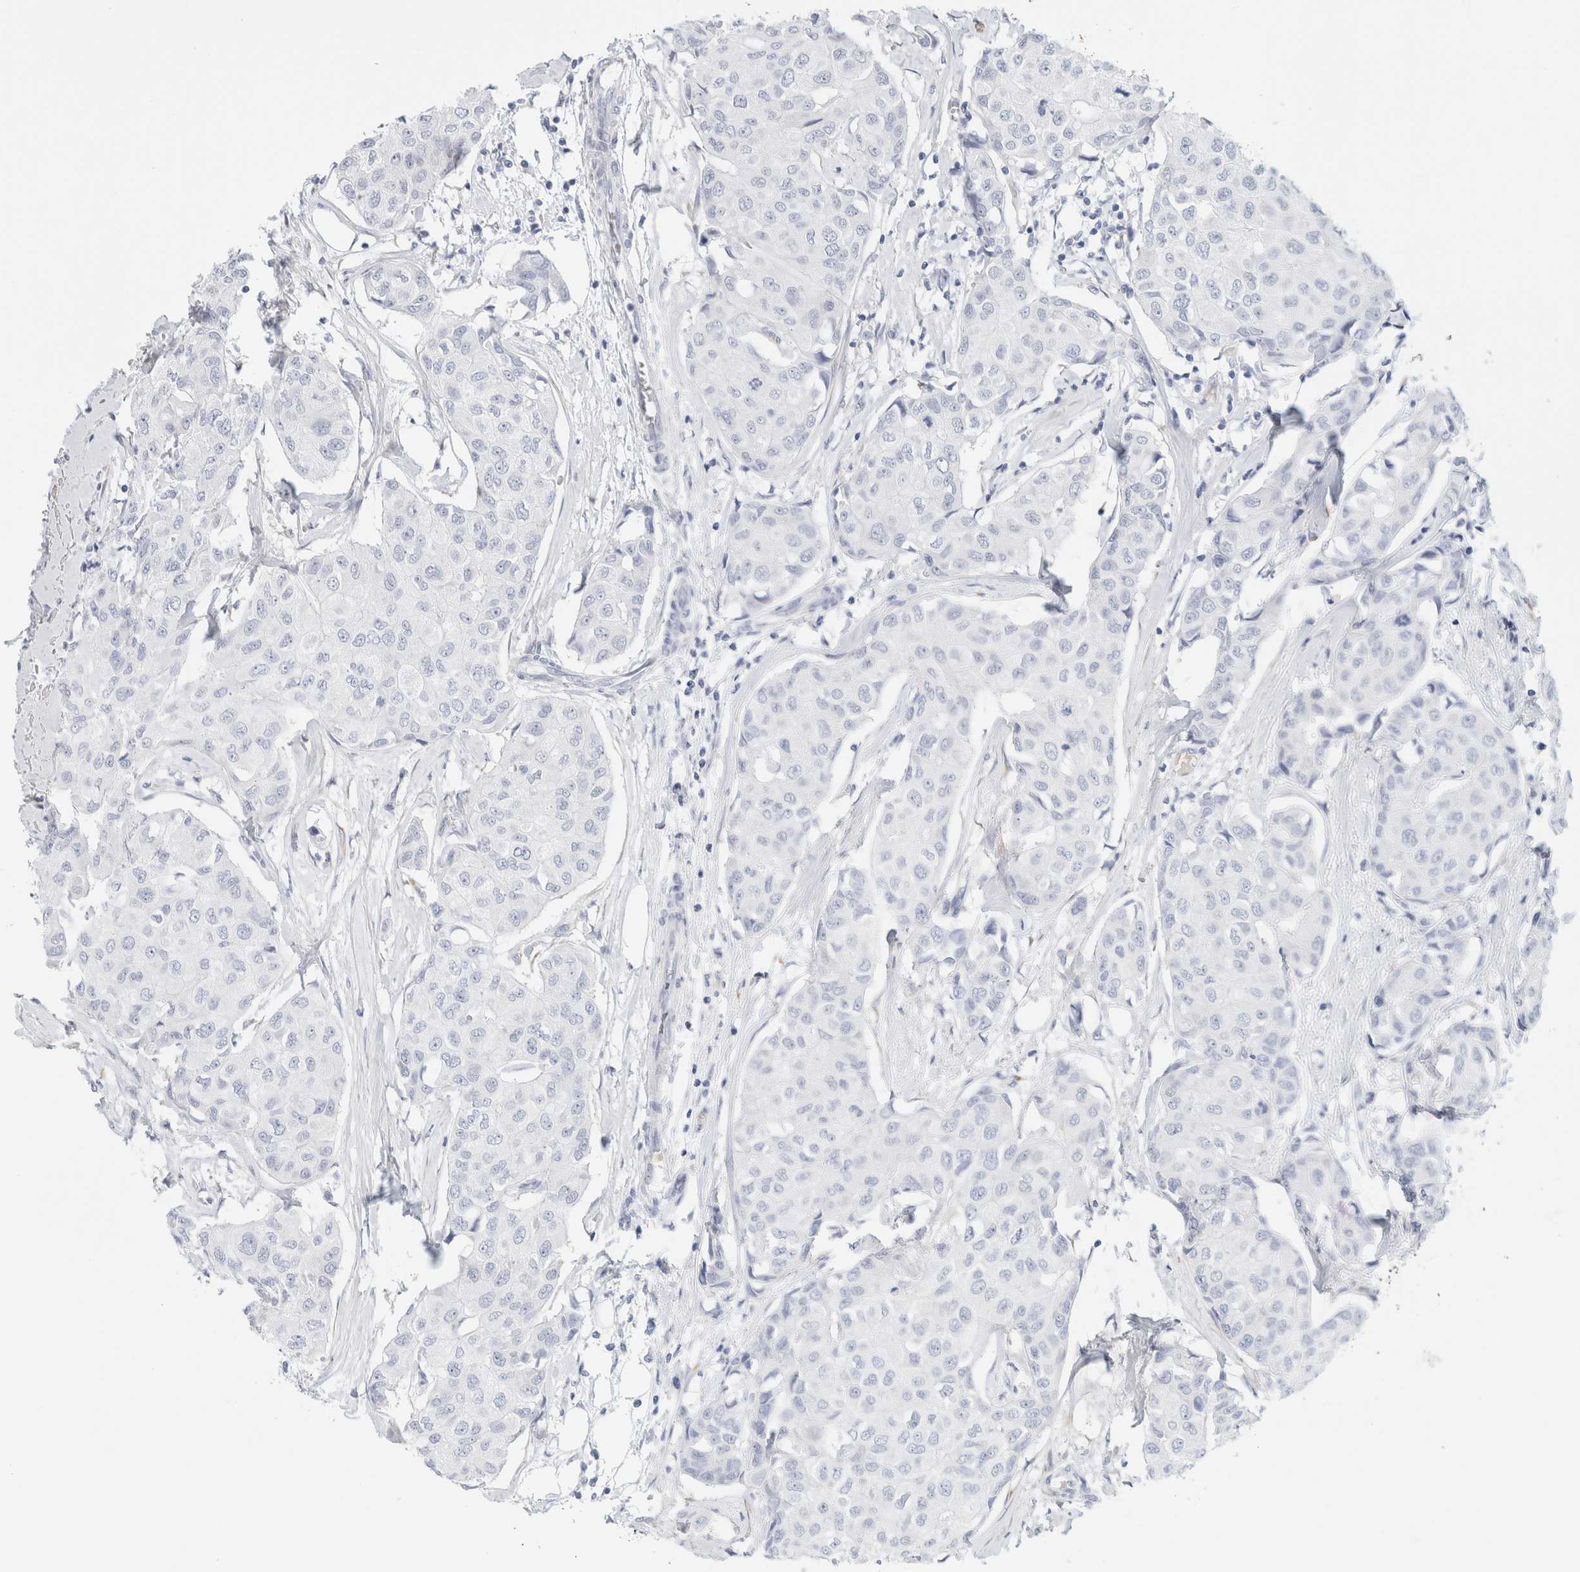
{"staining": {"intensity": "negative", "quantity": "none", "location": "none"}, "tissue": "breast cancer", "cell_type": "Tumor cells", "image_type": "cancer", "snomed": [{"axis": "morphology", "description": "Duct carcinoma"}, {"axis": "topography", "description": "Breast"}], "caption": "A micrograph of breast cancer (invasive ductal carcinoma) stained for a protein reveals no brown staining in tumor cells. The staining was performed using DAB to visualize the protein expression in brown, while the nuclei were stained in blue with hematoxylin (Magnification: 20x).", "gene": "RTN4", "patient": {"sex": "female", "age": 80}}